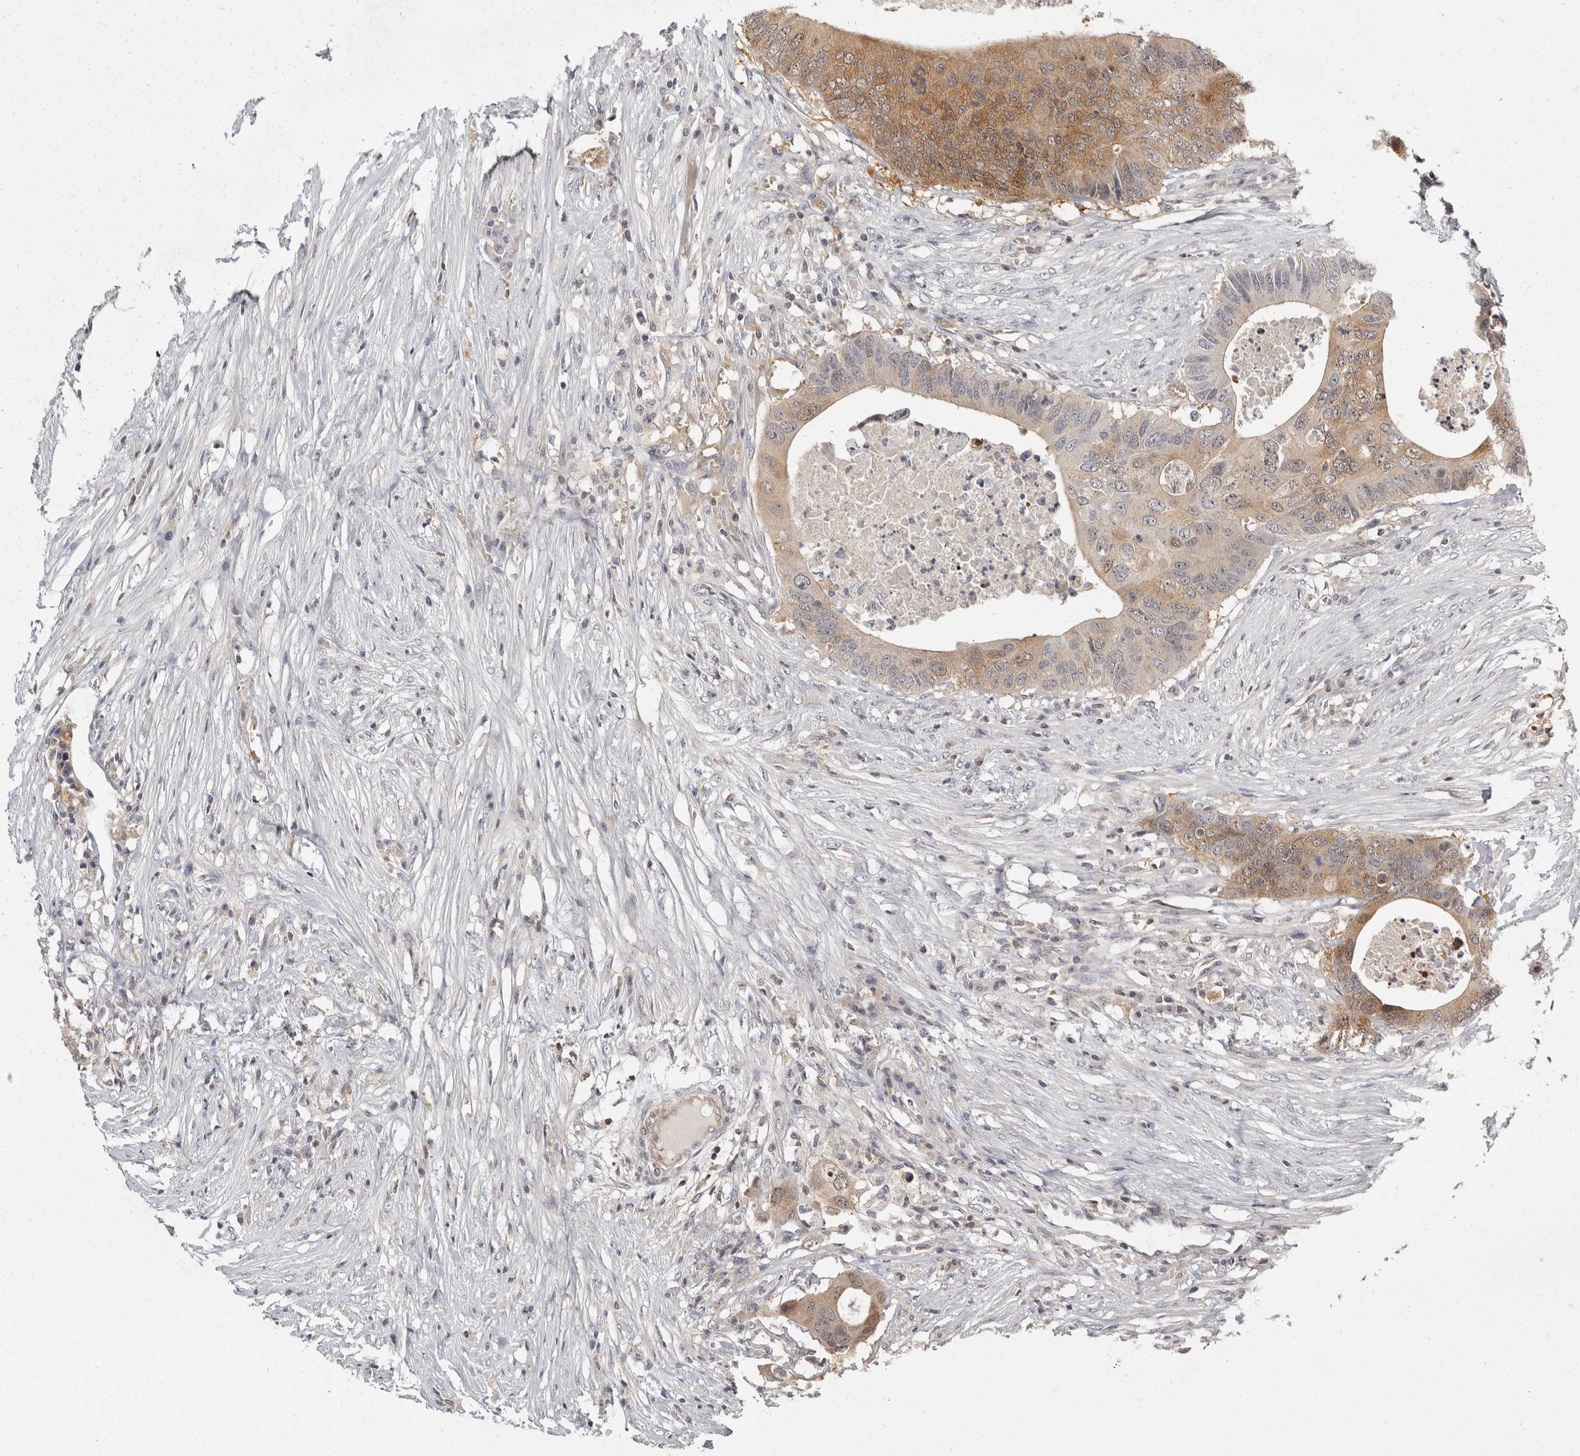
{"staining": {"intensity": "moderate", "quantity": "25%-75%", "location": "cytoplasmic/membranous"}, "tissue": "colorectal cancer", "cell_type": "Tumor cells", "image_type": "cancer", "snomed": [{"axis": "morphology", "description": "Adenocarcinoma, NOS"}, {"axis": "topography", "description": "Colon"}], "caption": "Immunohistochemistry (IHC) (DAB) staining of colorectal adenocarcinoma demonstrates moderate cytoplasmic/membranous protein expression in approximately 25%-75% of tumor cells.", "gene": "ACAT2", "patient": {"sex": "male", "age": 71}}